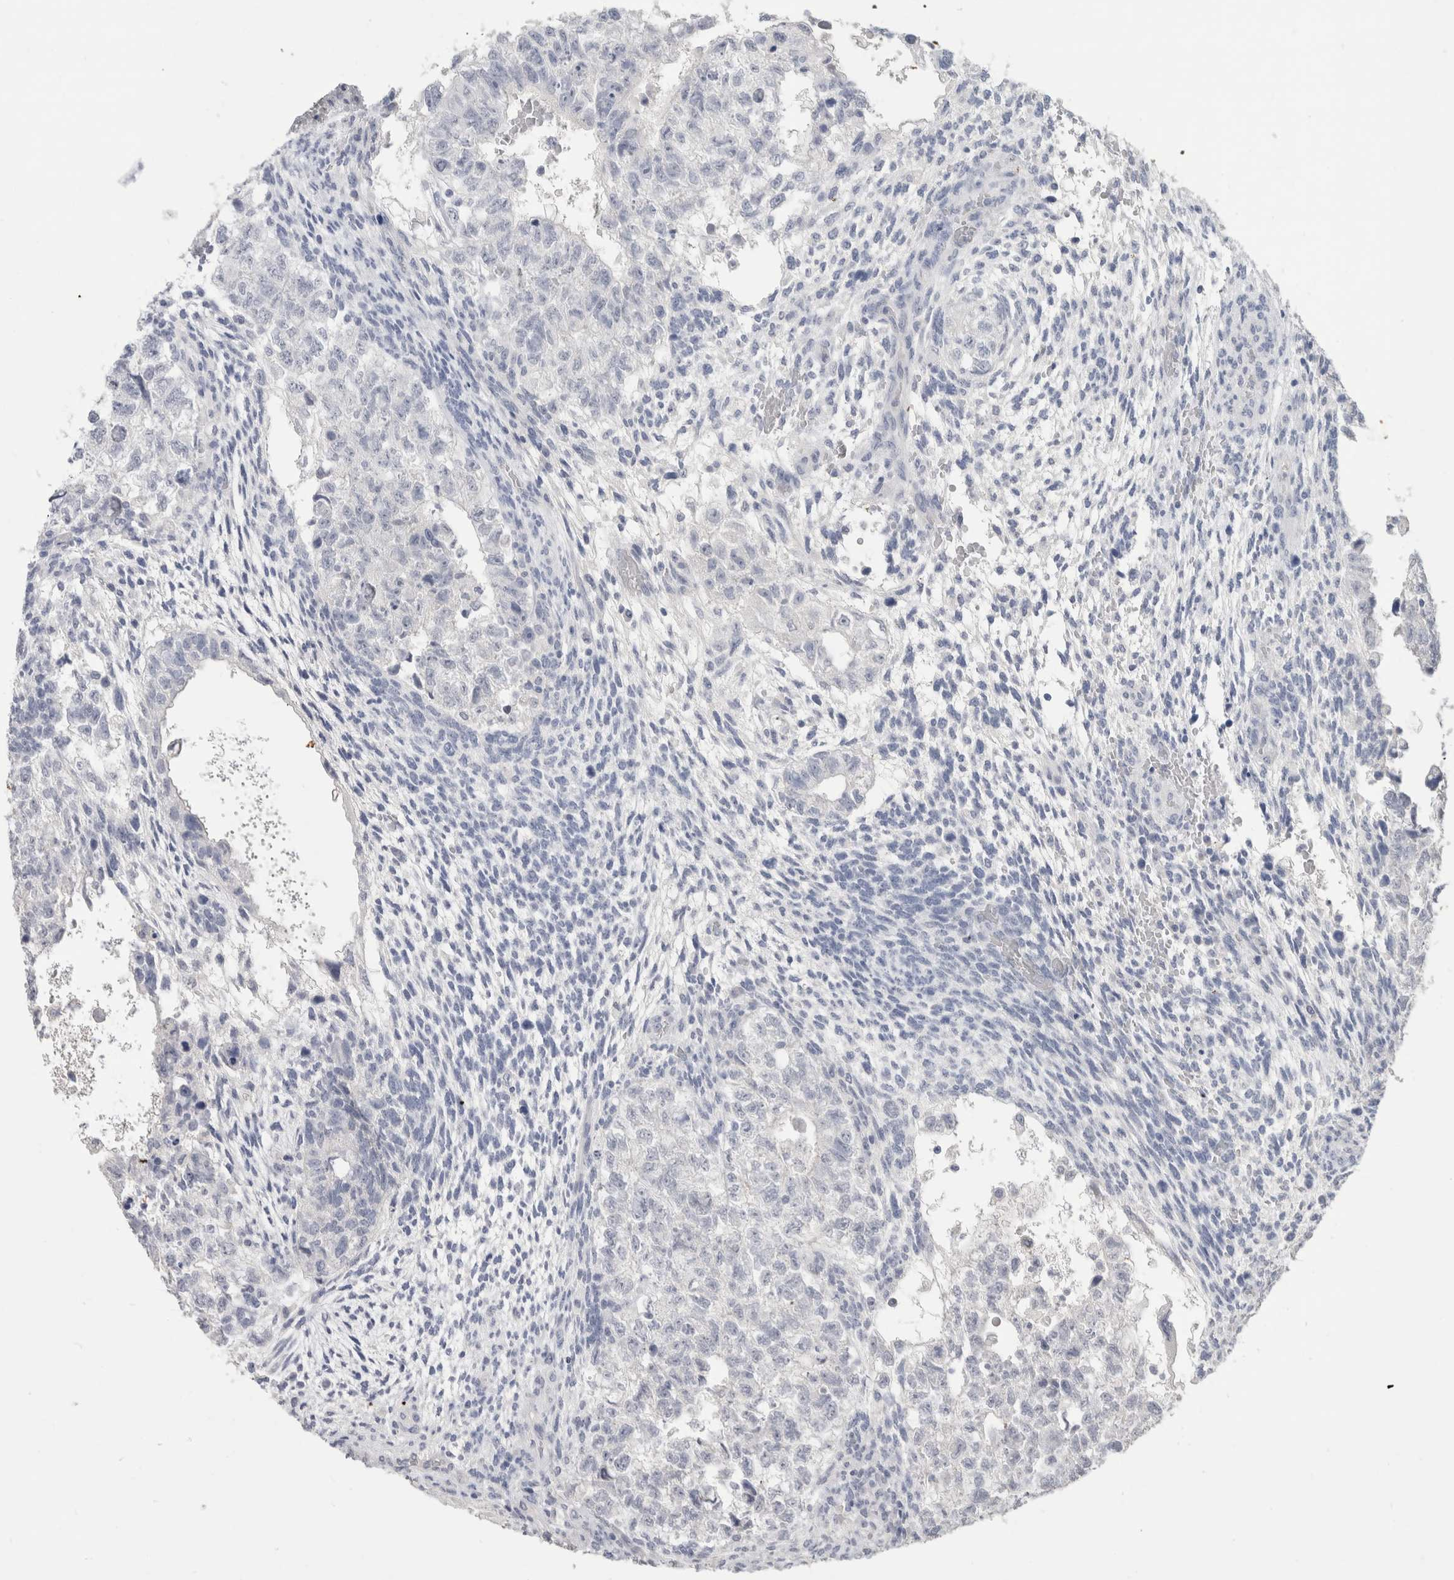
{"staining": {"intensity": "negative", "quantity": "none", "location": "none"}, "tissue": "testis cancer", "cell_type": "Tumor cells", "image_type": "cancer", "snomed": [{"axis": "morphology", "description": "Carcinoma, Embryonal, NOS"}, {"axis": "topography", "description": "Testis"}], "caption": "Testis cancer stained for a protein using immunohistochemistry exhibits no staining tumor cells.", "gene": "SLC6A1", "patient": {"sex": "male", "age": 36}}